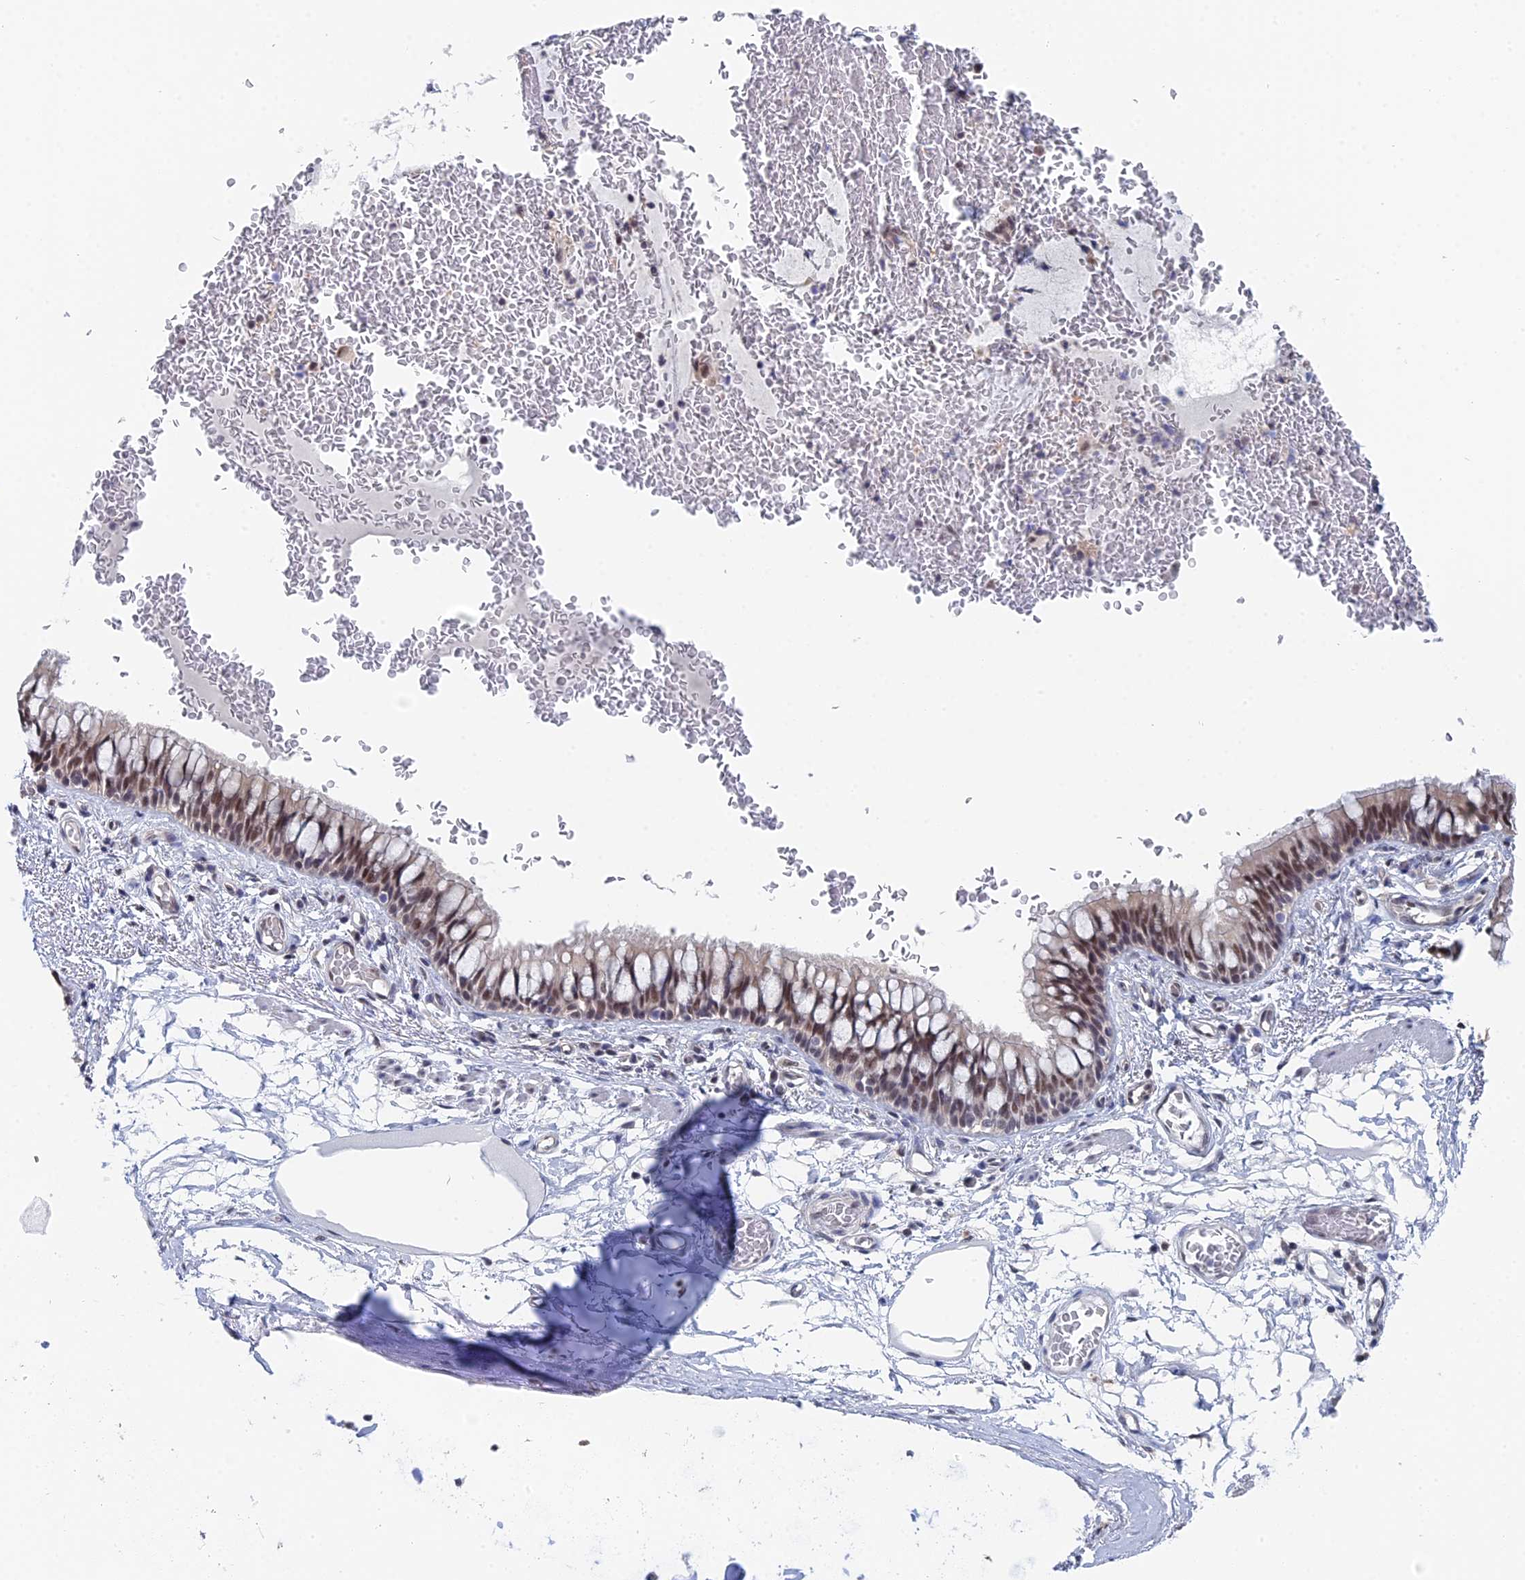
{"staining": {"intensity": "moderate", "quantity": ">75%", "location": "nuclear"}, "tissue": "bronchus", "cell_type": "Respiratory epithelial cells", "image_type": "normal", "snomed": [{"axis": "morphology", "description": "Normal tissue, NOS"}, {"axis": "topography", "description": "Cartilage tissue"}, {"axis": "topography", "description": "Bronchus"}], "caption": "Bronchus was stained to show a protein in brown. There is medium levels of moderate nuclear expression in about >75% of respiratory epithelial cells. (IHC, brightfield microscopy, high magnification).", "gene": "TSSC4", "patient": {"sex": "female", "age": 36}}